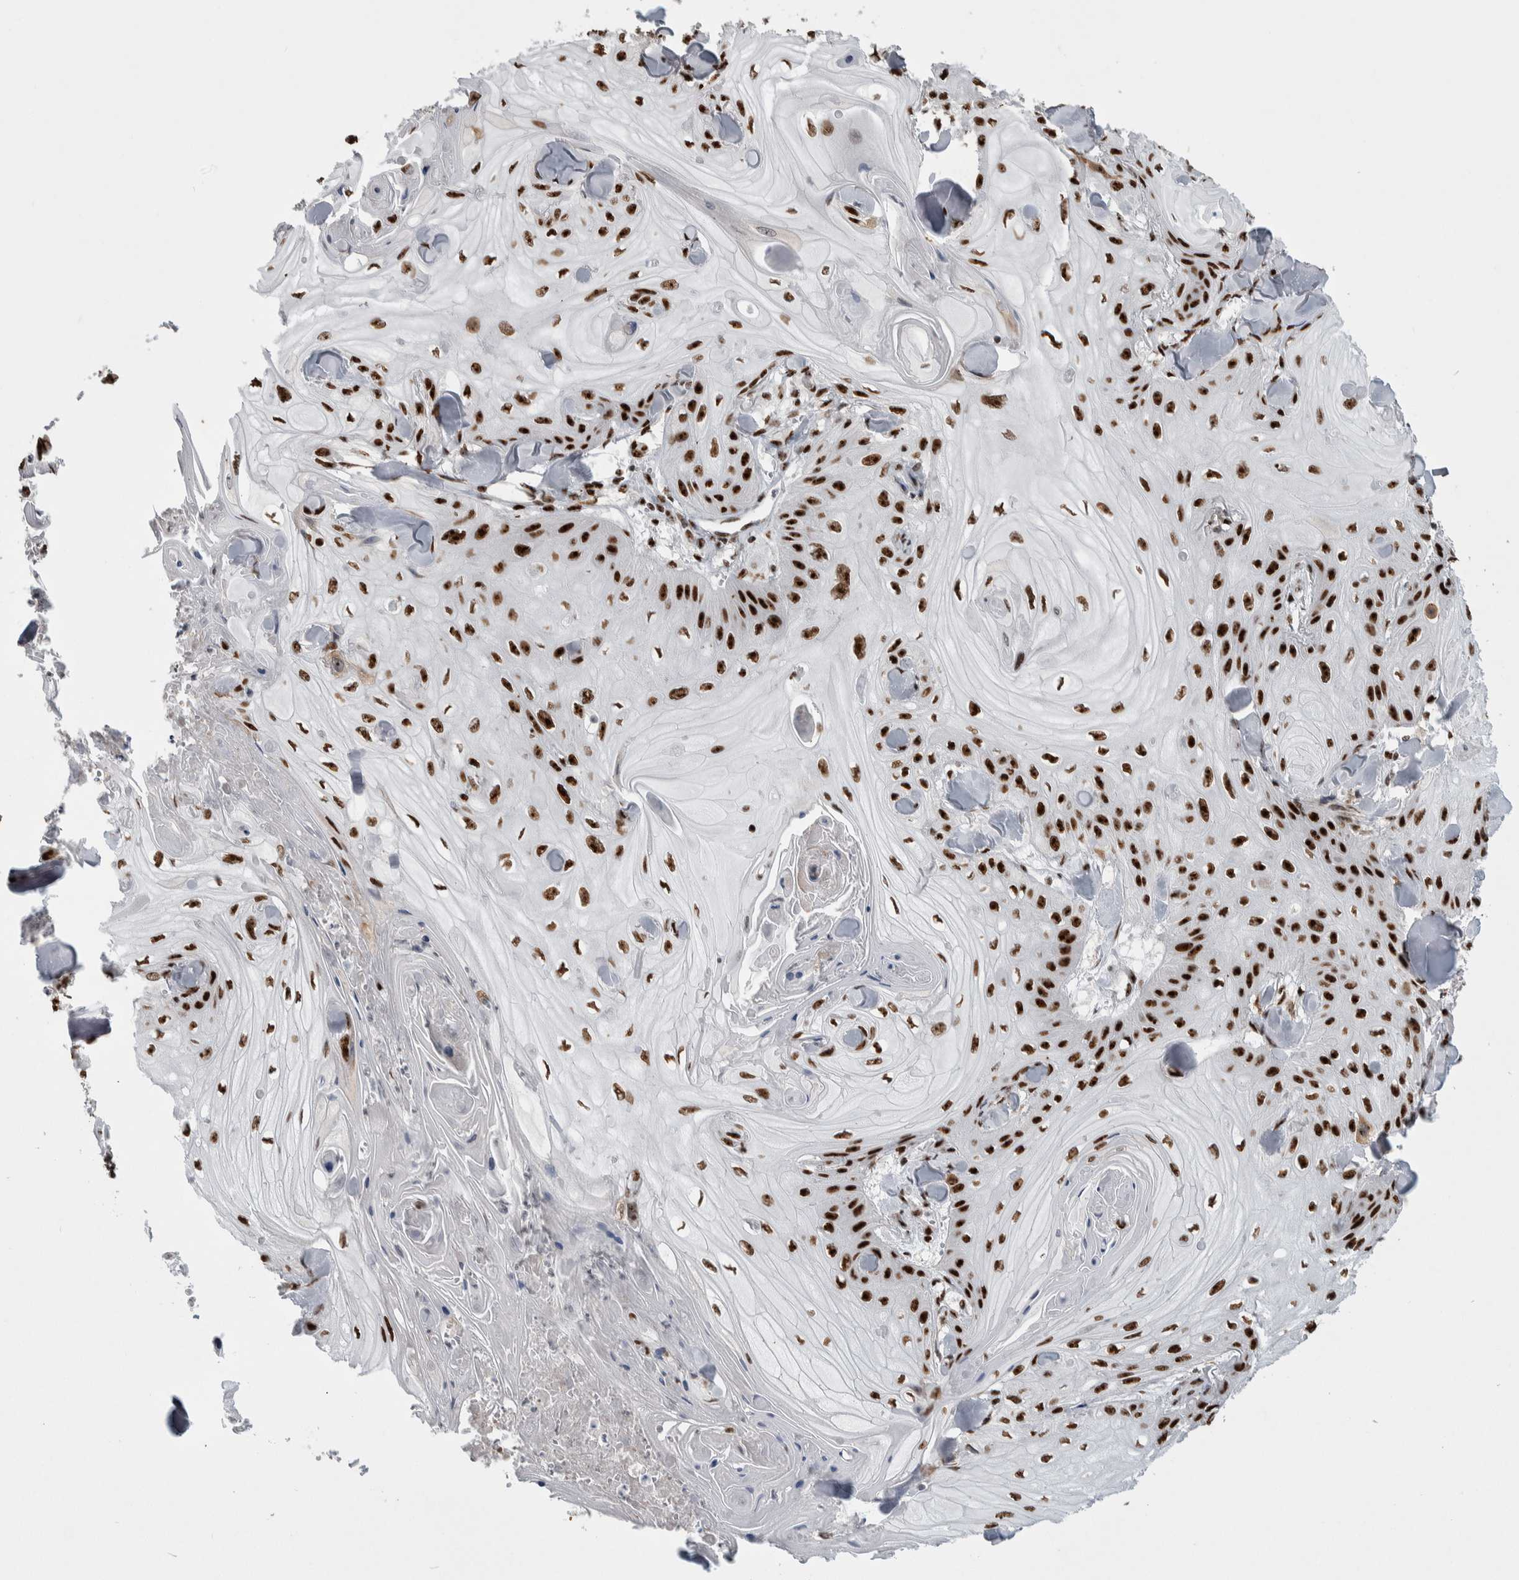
{"staining": {"intensity": "strong", "quantity": ">75%", "location": "nuclear"}, "tissue": "skin cancer", "cell_type": "Tumor cells", "image_type": "cancer", "snomed": [{"axis": "morphology", "description": "Squamous cell carcinoma, NOS"}, {"axis": "topography", "description": "Skin"}], "caption": "Immunohistochemical staining of skin cancer exhibits high levels of strong nuclear staining in about >75% of tumor cells. (IHC, brightfield microscopy, high magnification).", "gene": "NCL", "patient": {"sex": "male", "age": 74}}